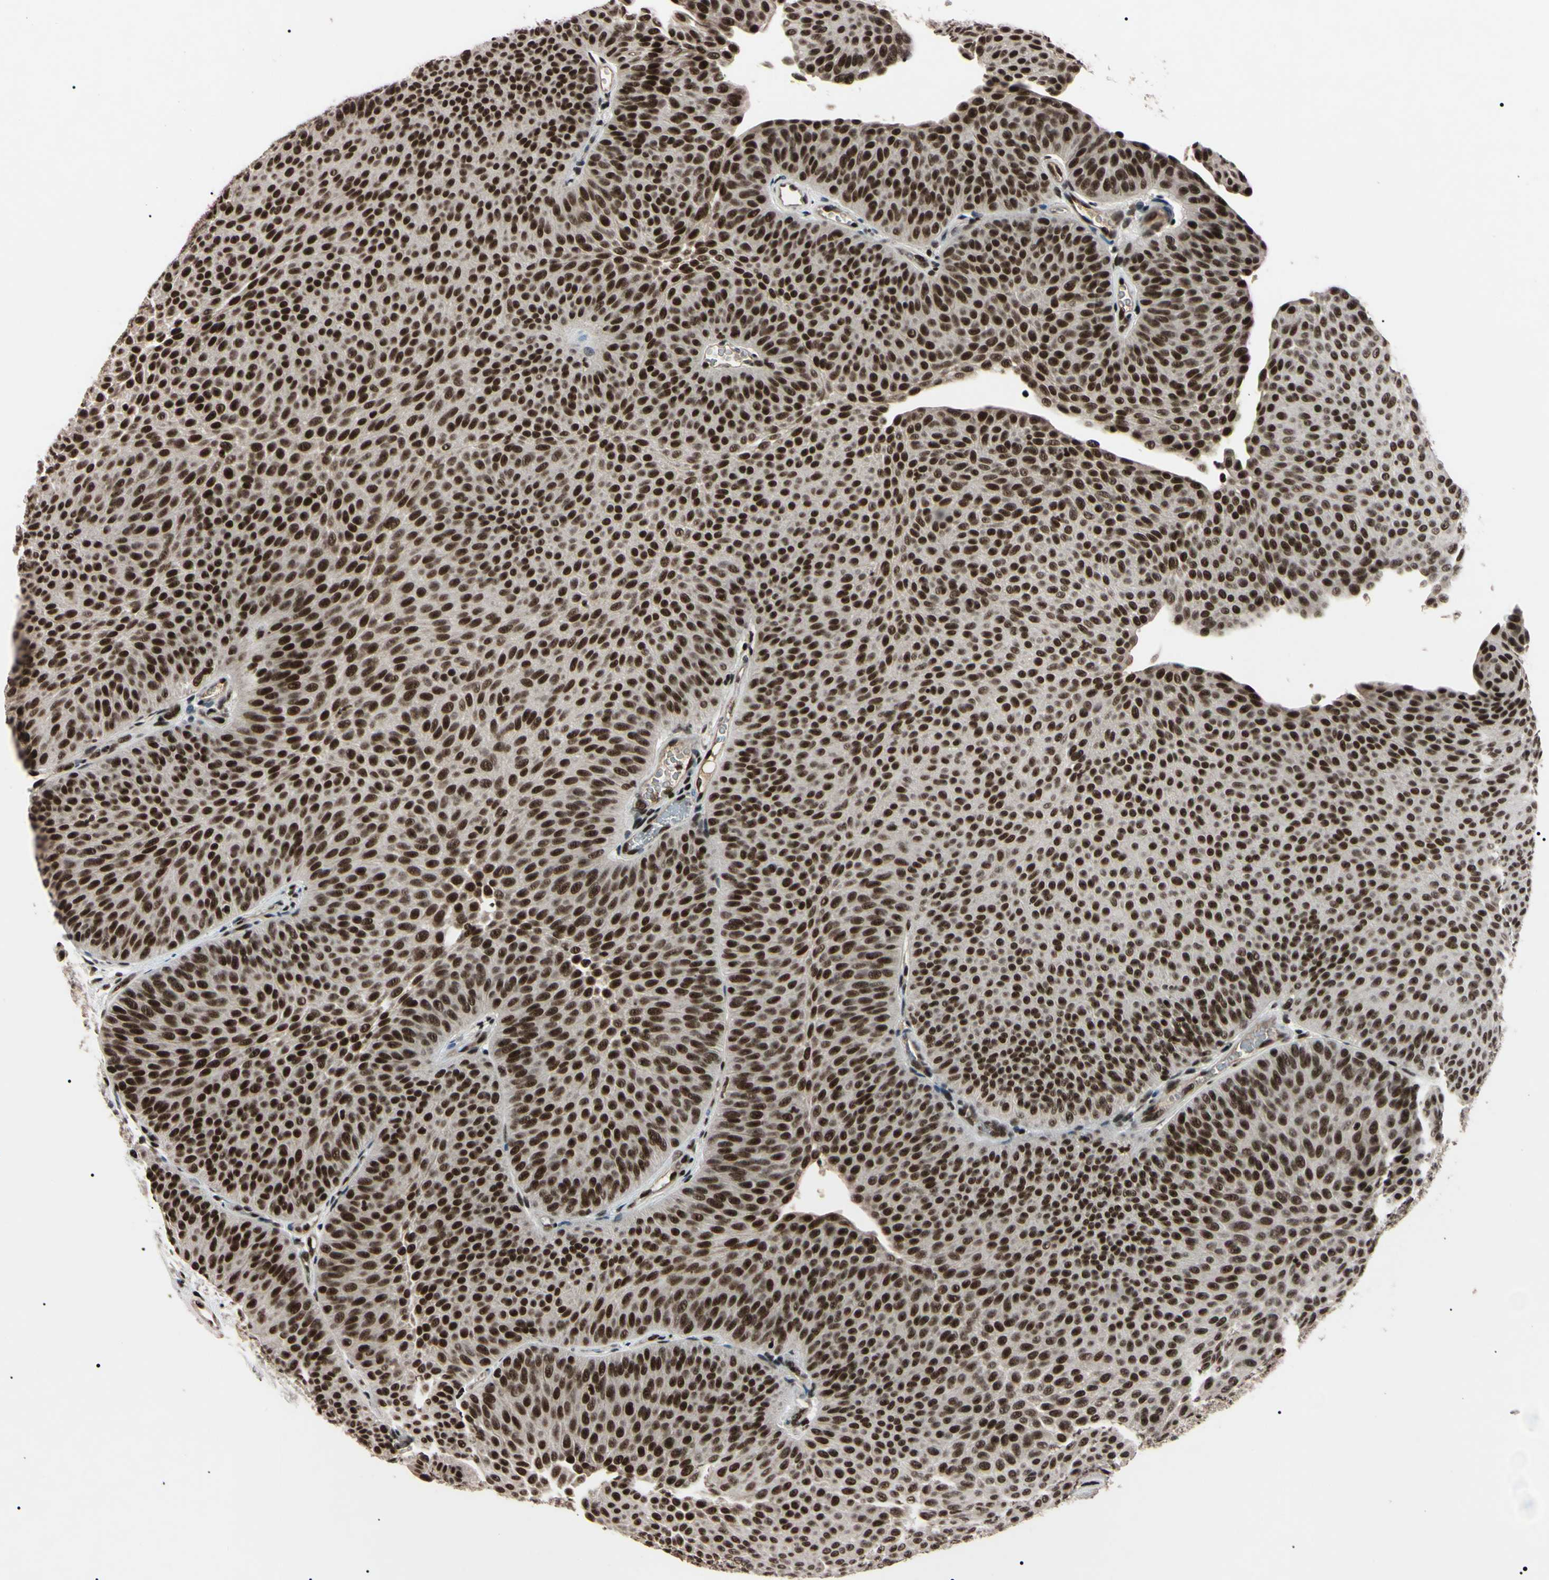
{"staining": {"intensity": "strong", "quantity": "25%-75%", "location": "cytoplasmic/membranous,nuclear"}, "tissue": "urothelial cancer", "cell_type": "Tumor cells", "image_type": "cancer", "snomed": [{"axis": "morphology", "description": "Urothelial carcinoma, Low grade"}, {"axis": "topography", "description": "Urinary bladder"}], "caption": "There is high levels of strong cytoplasmic/membranous and nuclear staining in tumor cells of urothelial cancer, as demonstrated by immunohistochemical staining (brown color).", "gene": "YY1", "patient": {"sex": "female", "age": 60}}